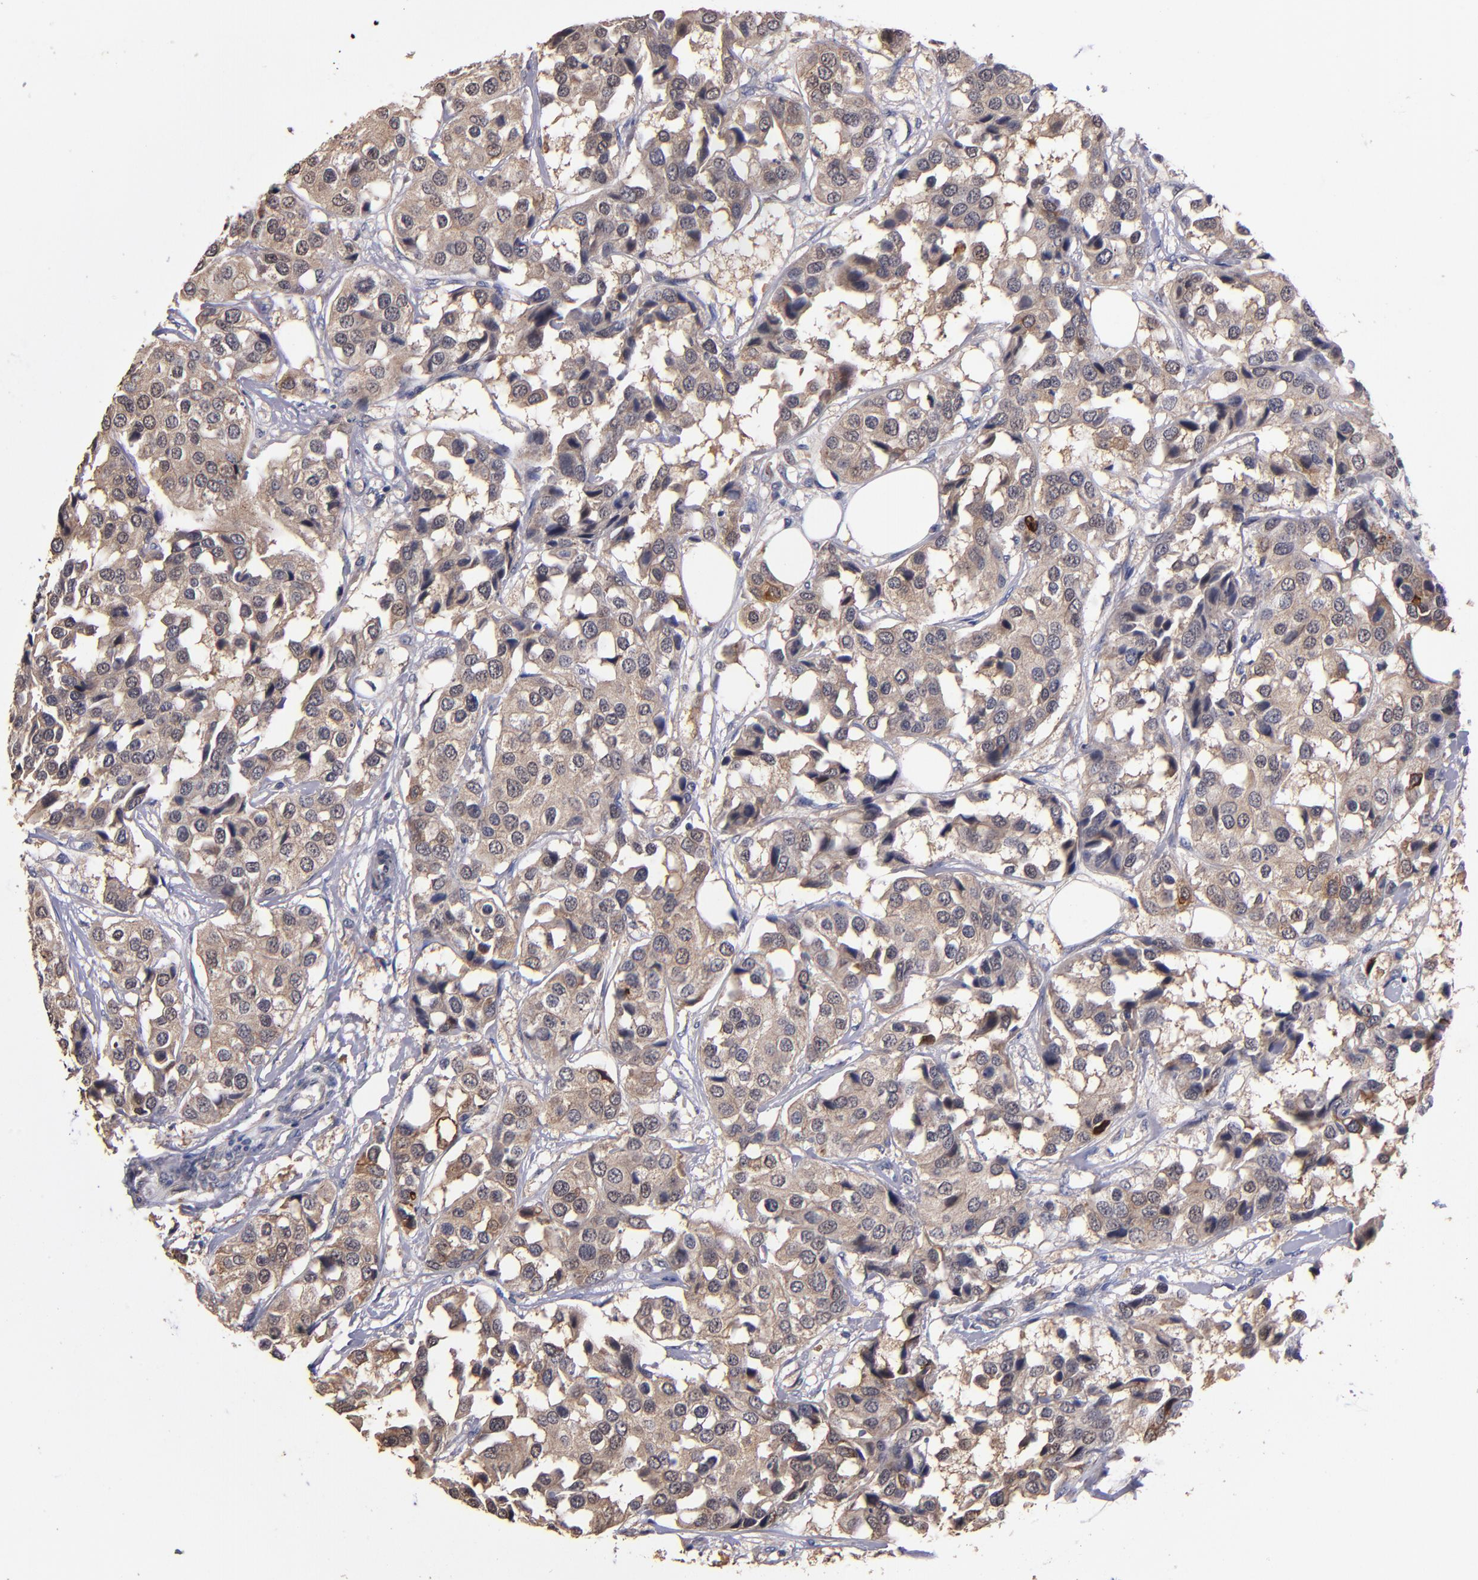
{"staining": {"intensity": "moderate", "quantity": ">75%", "location": "cytoplasmic/membranous"}, "tissue": "breast cancer", "cell_type": "Tumor cells", "image_type": "cancer", "snomed": [{"axis": "morphology", "description": "Duct carcinoma"}, {"axis": "topography", "description": "Breast"}], "caption": "Immunohistochemistry photomicrograph of human breast infiltrating ductal carcinoma stained for a protein (brown), which displays medium levels of moderate cytoplasmic/membranous expression in about >75% of tumor cells.", "gene": "TTLL12", "patient": {"sex": "female", "age": 80}}